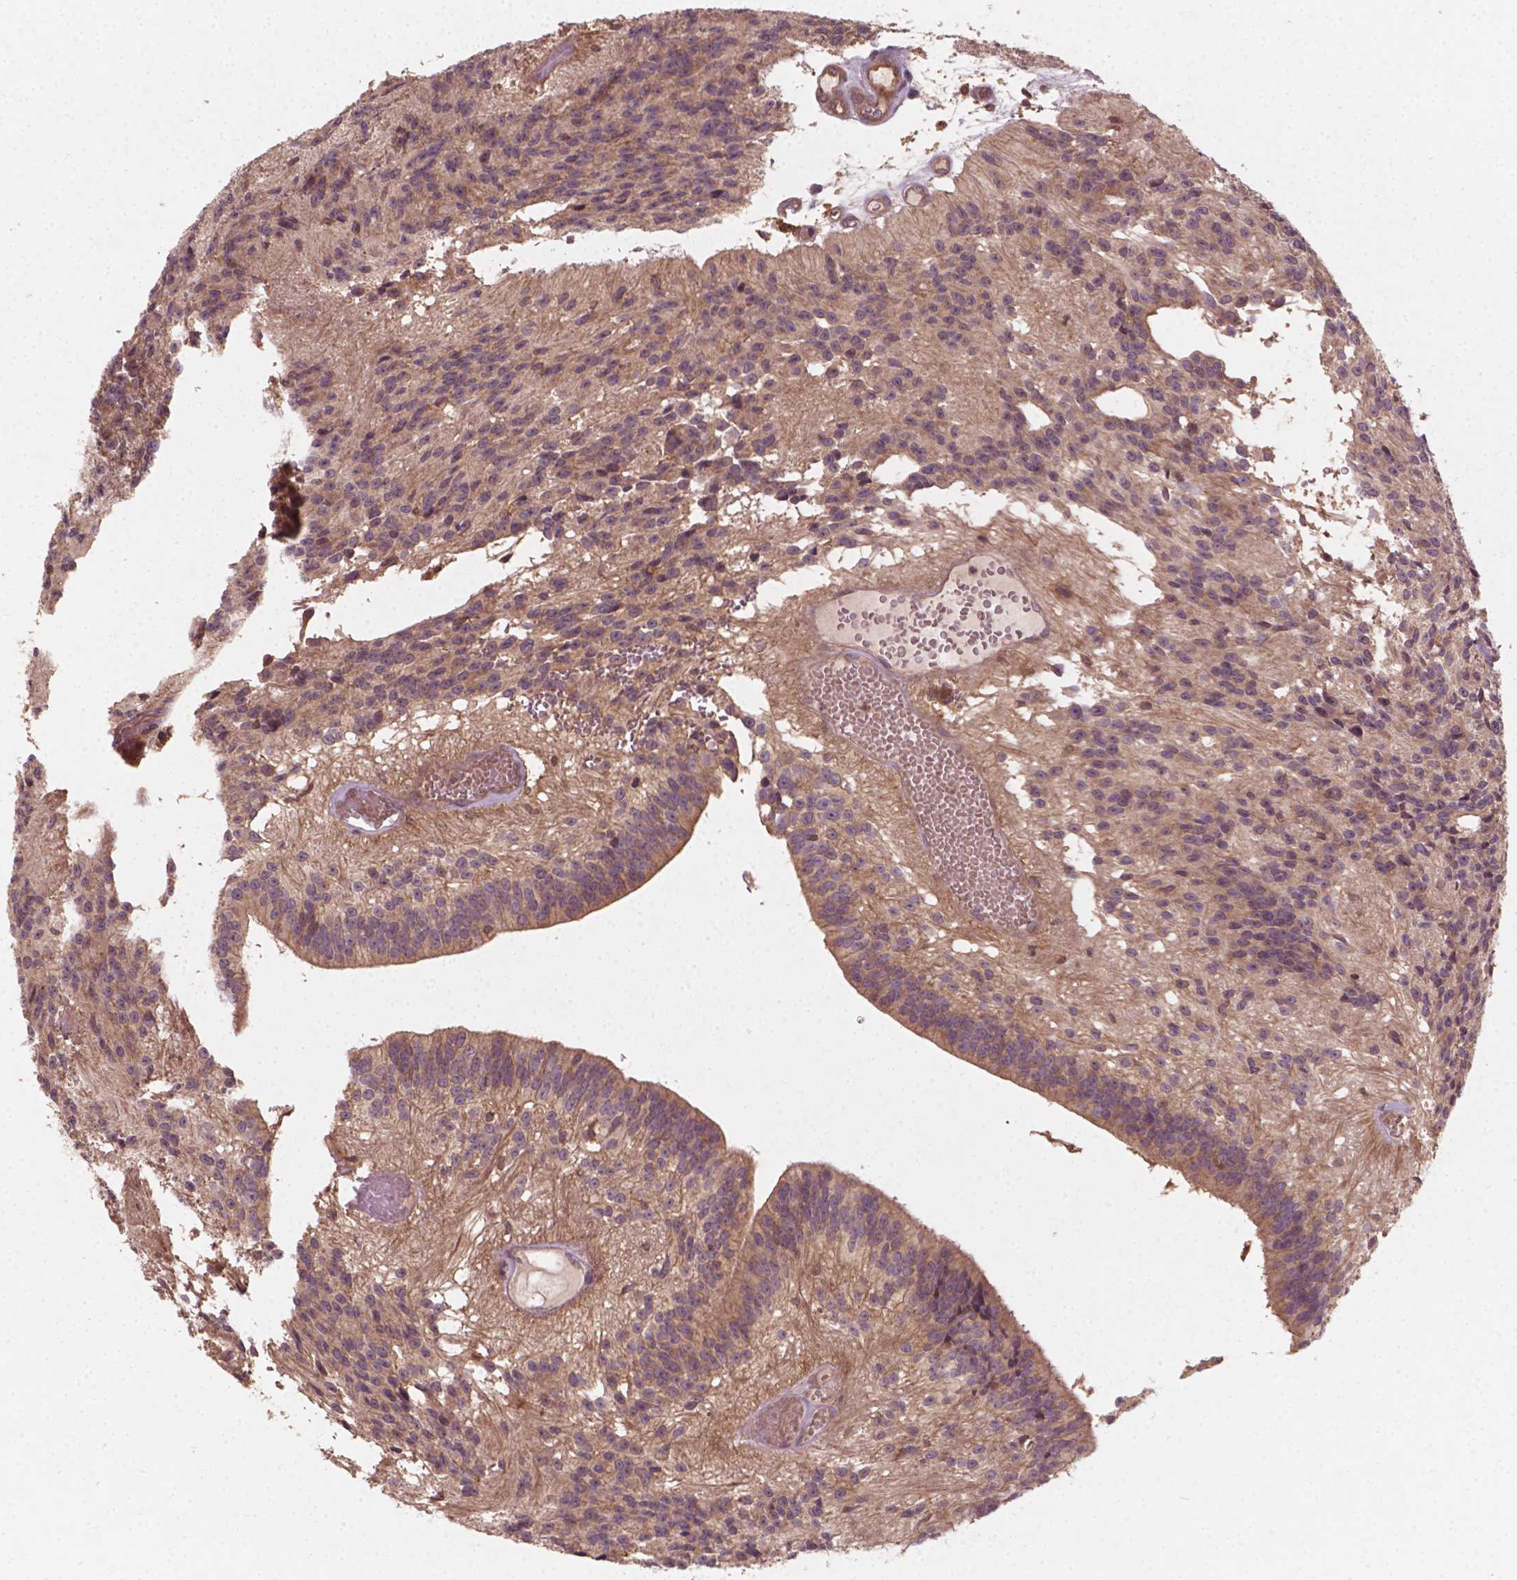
{"staining": {"intensity": "weak", "quantity": ">75%", "location": "cytoplasmic/membranous"}, "tissue": "glioma", "cell_type": "Tumor cells", "image_type": "cancer", "snomed": [{"axis": "morphology", "description": "Glioma, malignant, Low grade"}, {"axis": "topography", "description": "Brain"}], "caption": "Protein analysis of malignant glioma (low-grade) tissue demonstrates weak cytoplasmic/membranous staining in about >75% of tumor cells.", "gene": "CYFIP2", "patient": {"sex": "male", "age": 31}}